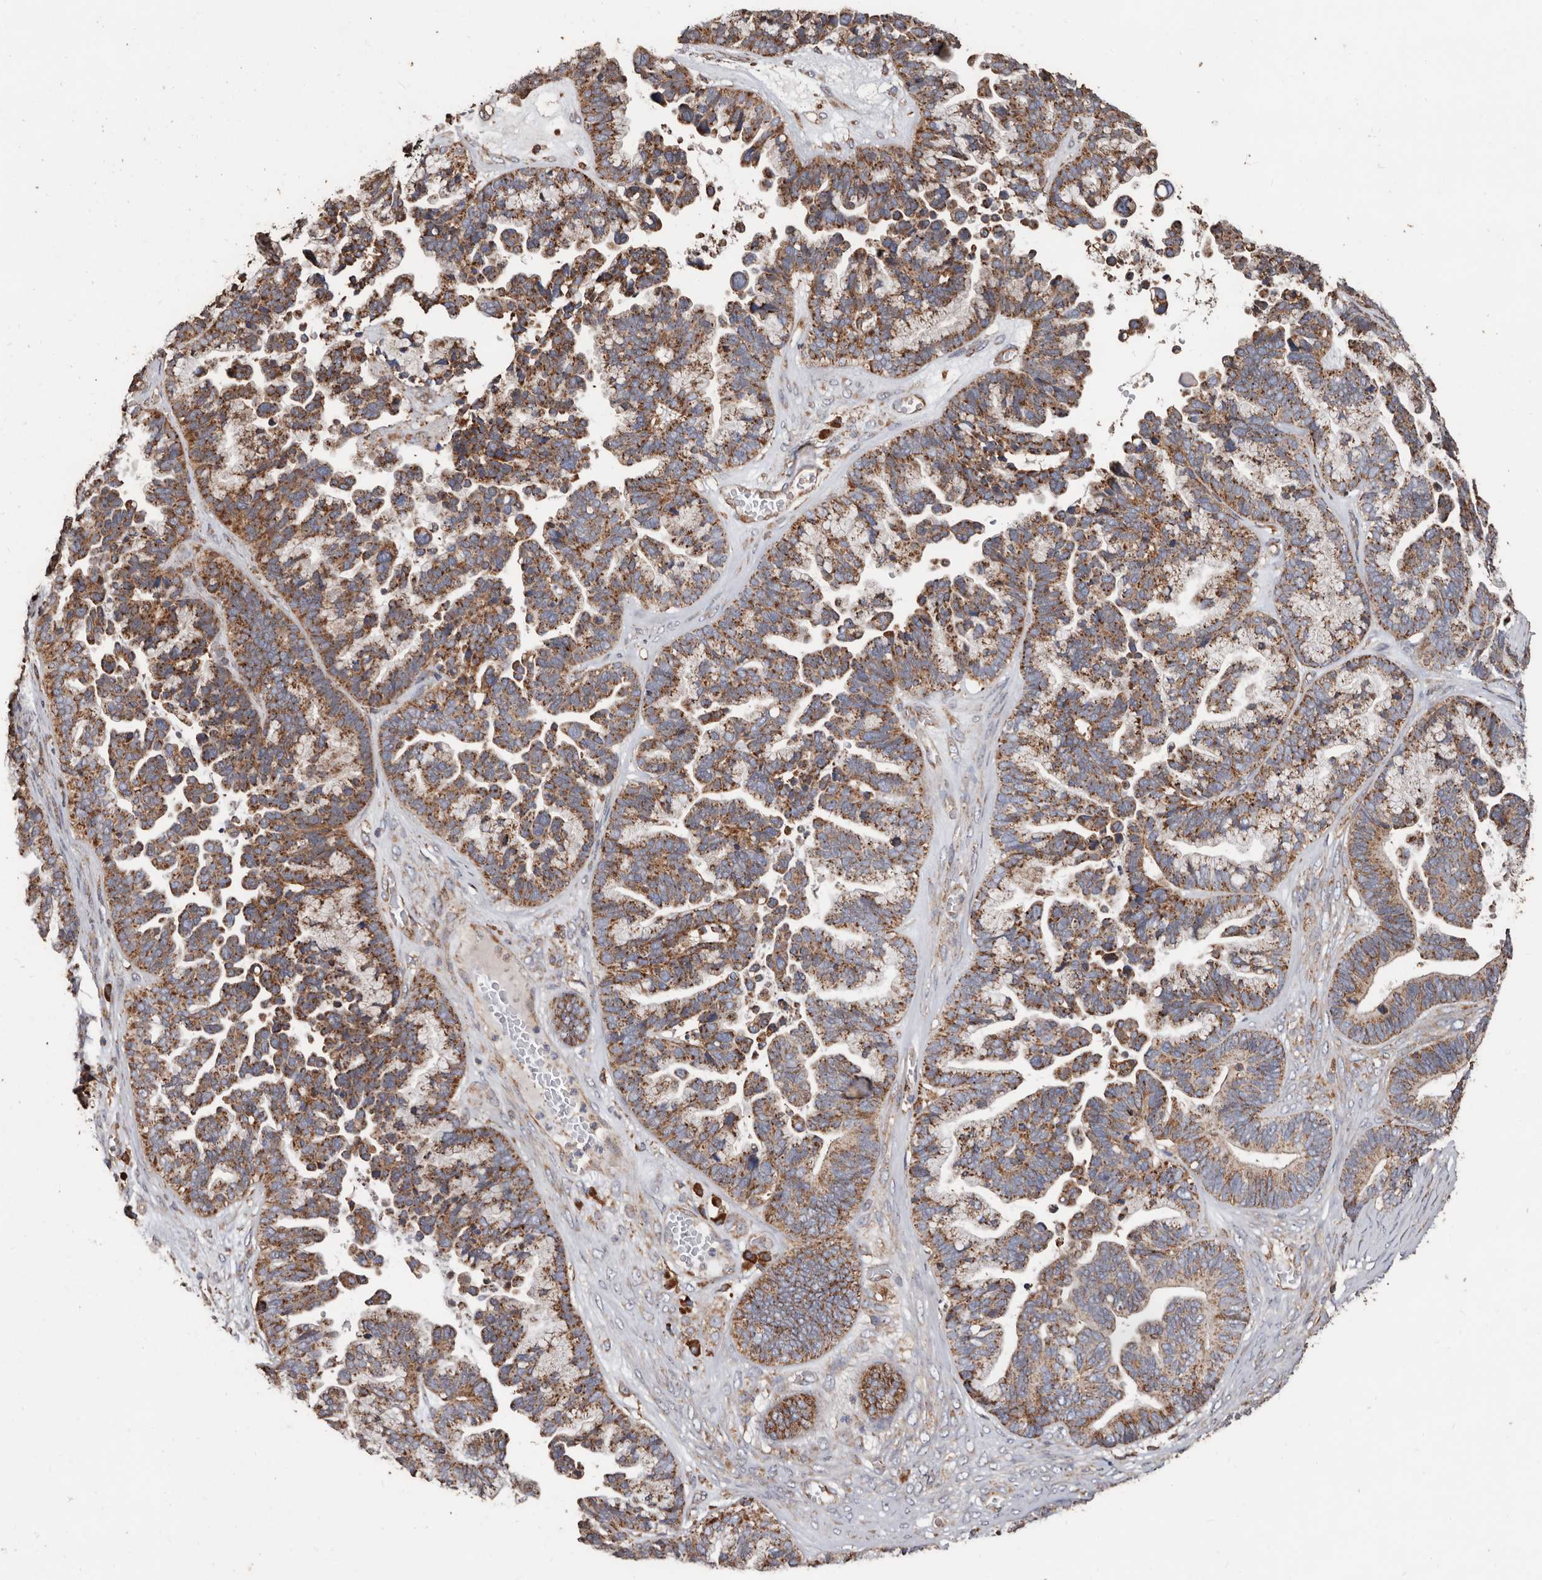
{"staining": {"intensity": "moderate", "quantity": ">75%", "location": "cytoplasmic/membranous"}, "tissue": "ovarian cancer", "cell_type": "Tumor cells", "image_type": "cancer", "snomed": [{"axis": "morphology", "description": "Cystadenocarcinoma, serous, NOS"}, {"axis": "topography", "description": "Ovary"}], "caption": "Protein expression analysis of human ovarian cancer (serous cystadenocarcinoma) reveals moderate cytoplasmic/membranous expression in approximately >75% of tumor cells.", "gene": "OSGIN2", "patient": {"sex": "female", "age": 56}}